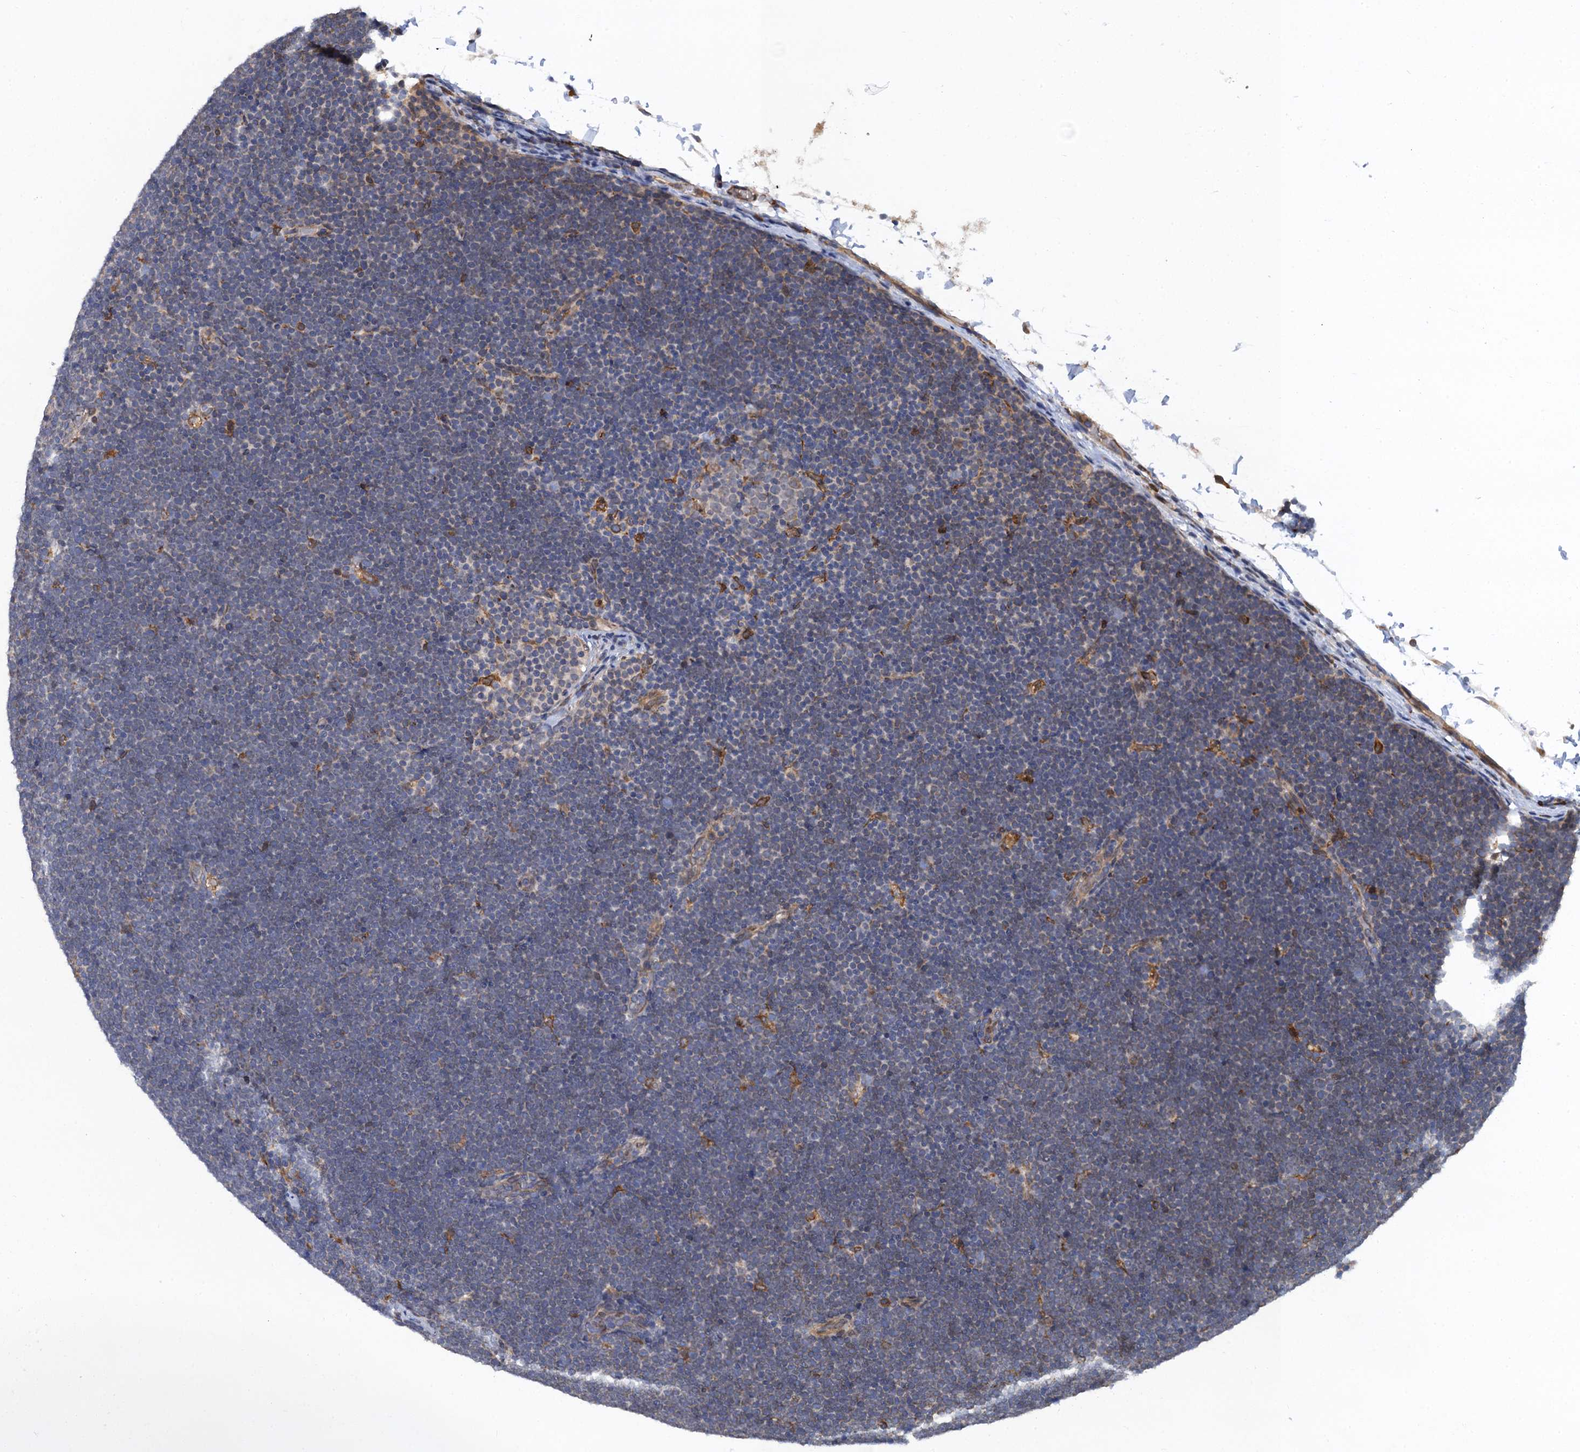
{"staining": {"intensity": "negative", "quantity": "none", "location": "none"}, "tissue": "lymphoma", "cell_type": "Tumor cells", "image_type": "cancer", "snomed": [{"axis": "morphology", "description": "Malignant lymphoma, non-Hodgkin's type, High grade"}, {"axis": "topography", "description": "Lymph node"}], "caption": "Lymphoma was stained to show a protein in brown. There is no significant staining in tumor cells. The staining was performed using DAB to visualize the protein expression in brown, while the nuclei were stained in blue with hematoxylin (Magnification: 20x).", "gene": "ARMC5", "patient": {"sex": "male", "age": 13}}